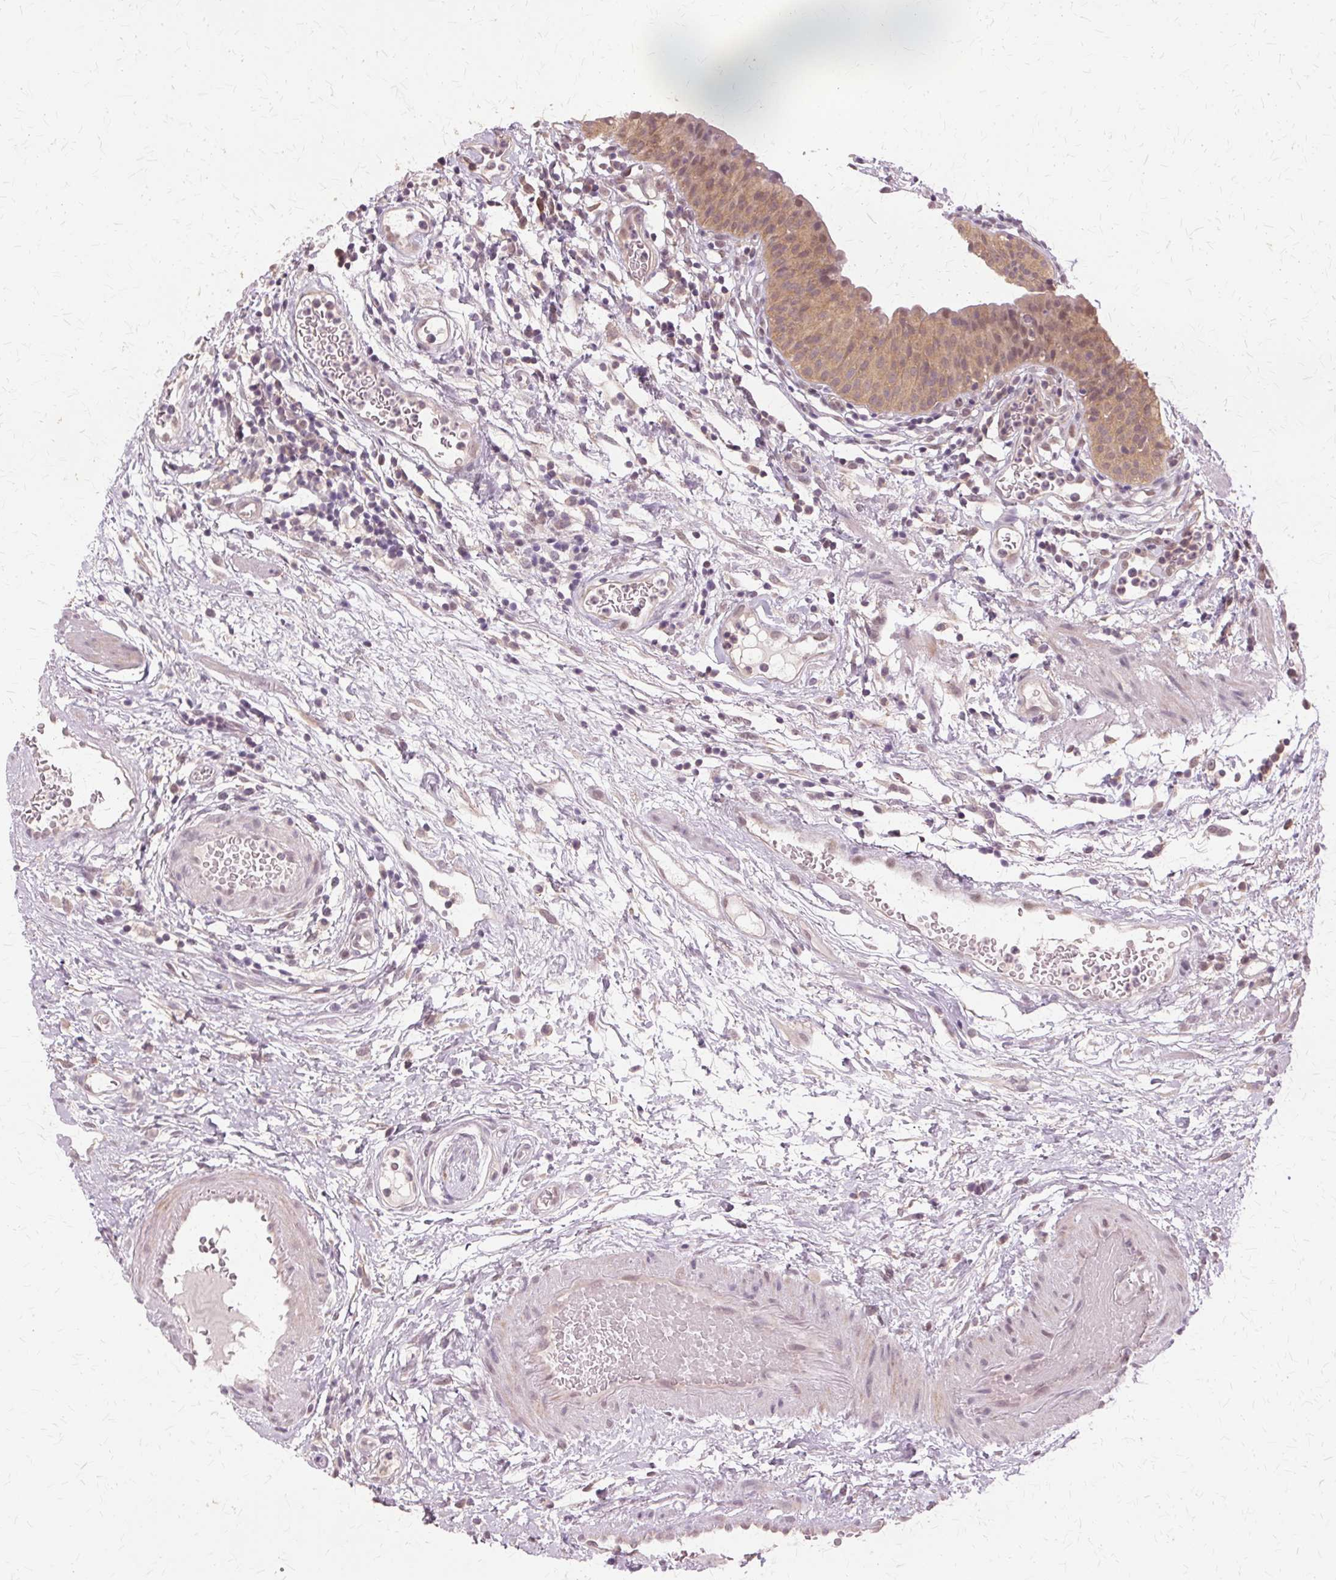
{"staining": {"intensity": "moderate", "quantity": ">75%", "location": "cytoplasmic/membranous,nuclear"}, "tissue": "urinary bladder", "cell_type": "Urothelial cells", "image_type": "normal", "snomed": [{"axis": "morphology", "description": "Normal tissue, NOS"}, {"axis": "morphology", "description": "Inflammation, NOS"}, {"axis": "topography", "description": "Urinary bladder"}], "caption": "Immunohistochemical staining of unremarkable urinary bladder shows >75% levels of moderate cytoplasmic/membranous,nuclear protein expression in approximately >75% of urothelial cells.", "gene": "PRMT5", "patient": {"sex": "male", "age": 57}}